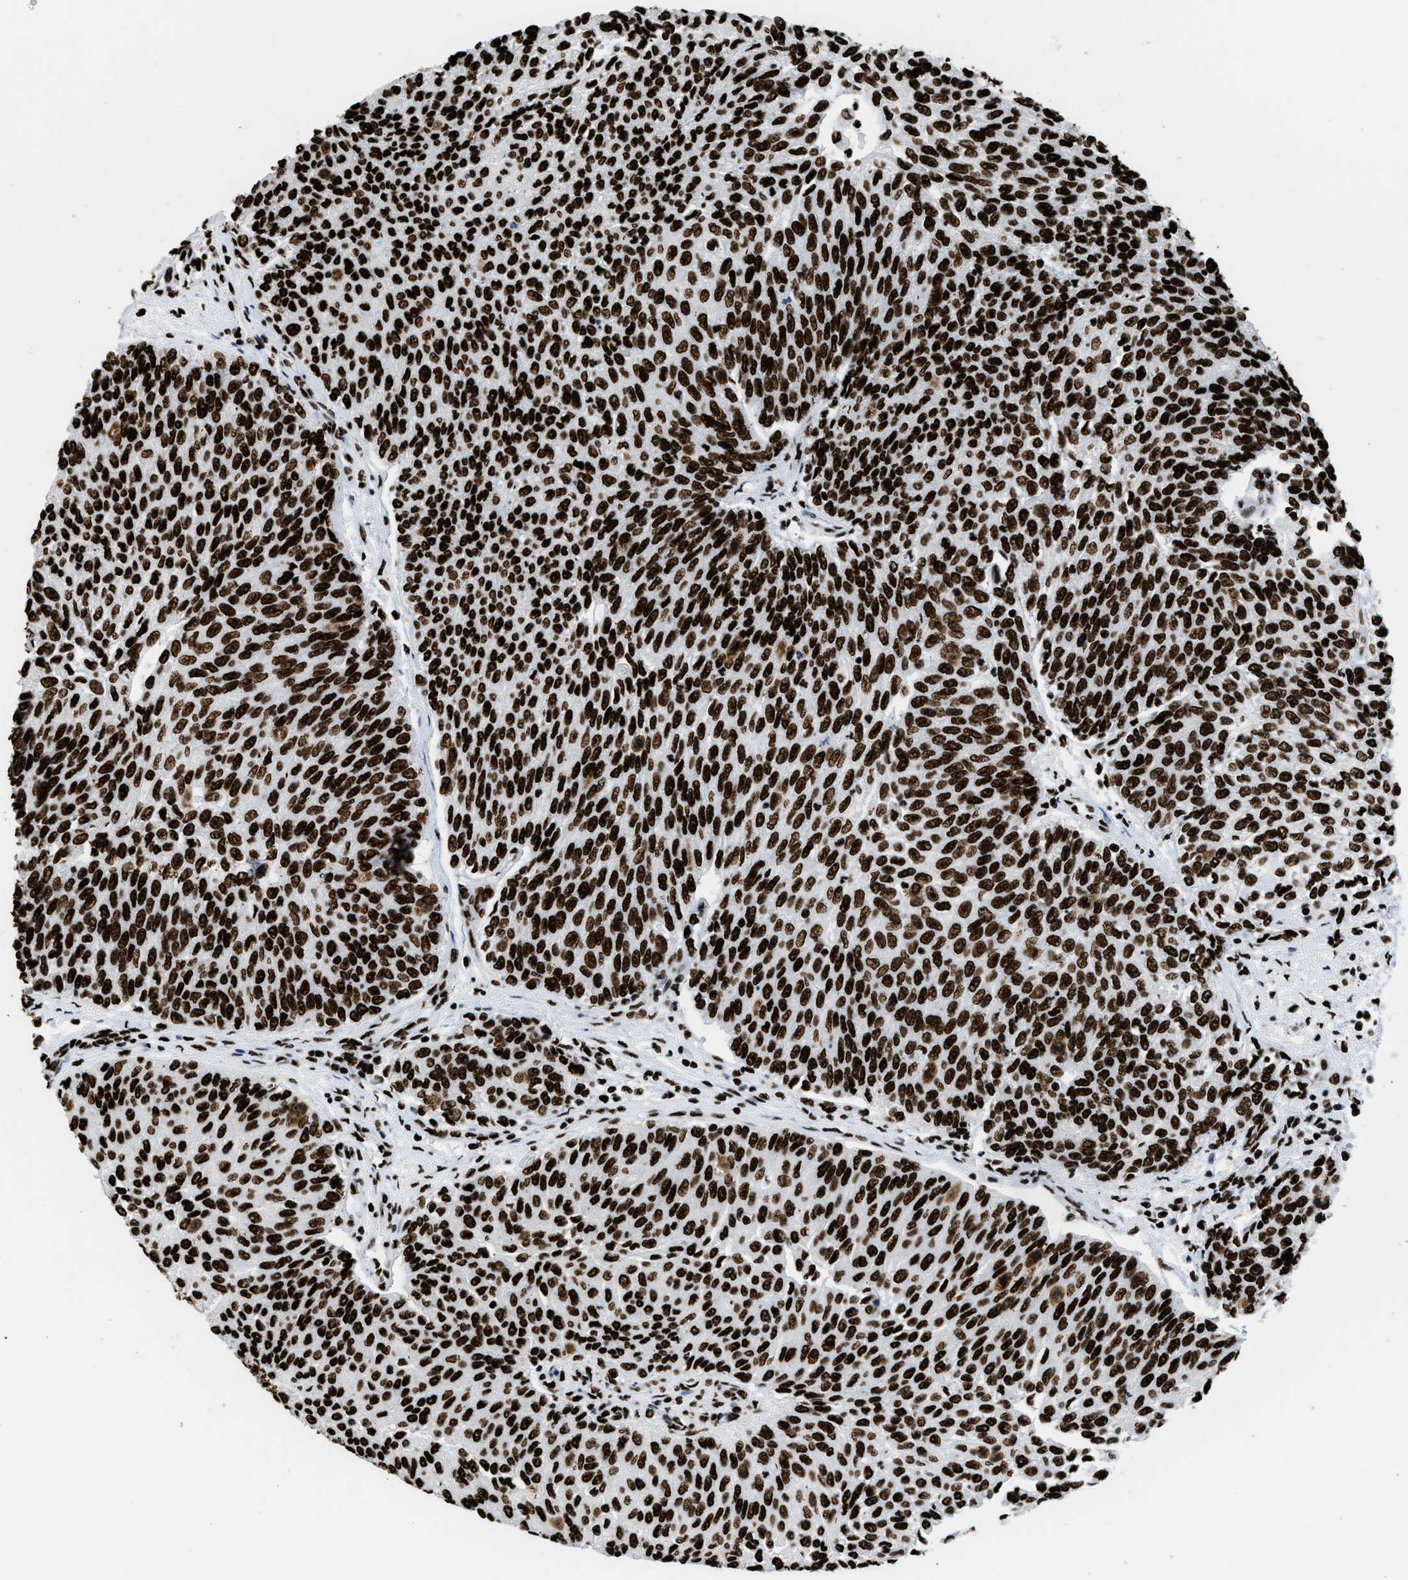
{"staining": {"intensity": "strong", "quantity": ">75%", "location": "nuclear"}, "tissue": "urothelial cancer", "cell_type": "Tumor cells", "image_type": "cancer", "snomed": [{"axis": "morphology", "description": "Urothelial carcinoma, Low grade"}, {"axis": "topography", "description": "Urinary bladder"}], "caption": "Human low-grade urothelial carcinoma stained with a brown dye exhibits strong nuclear positive staining in about >75% of tumor cells.", "gene": "HNRNPM", "patient": {"sex": "female", "age": 79}}